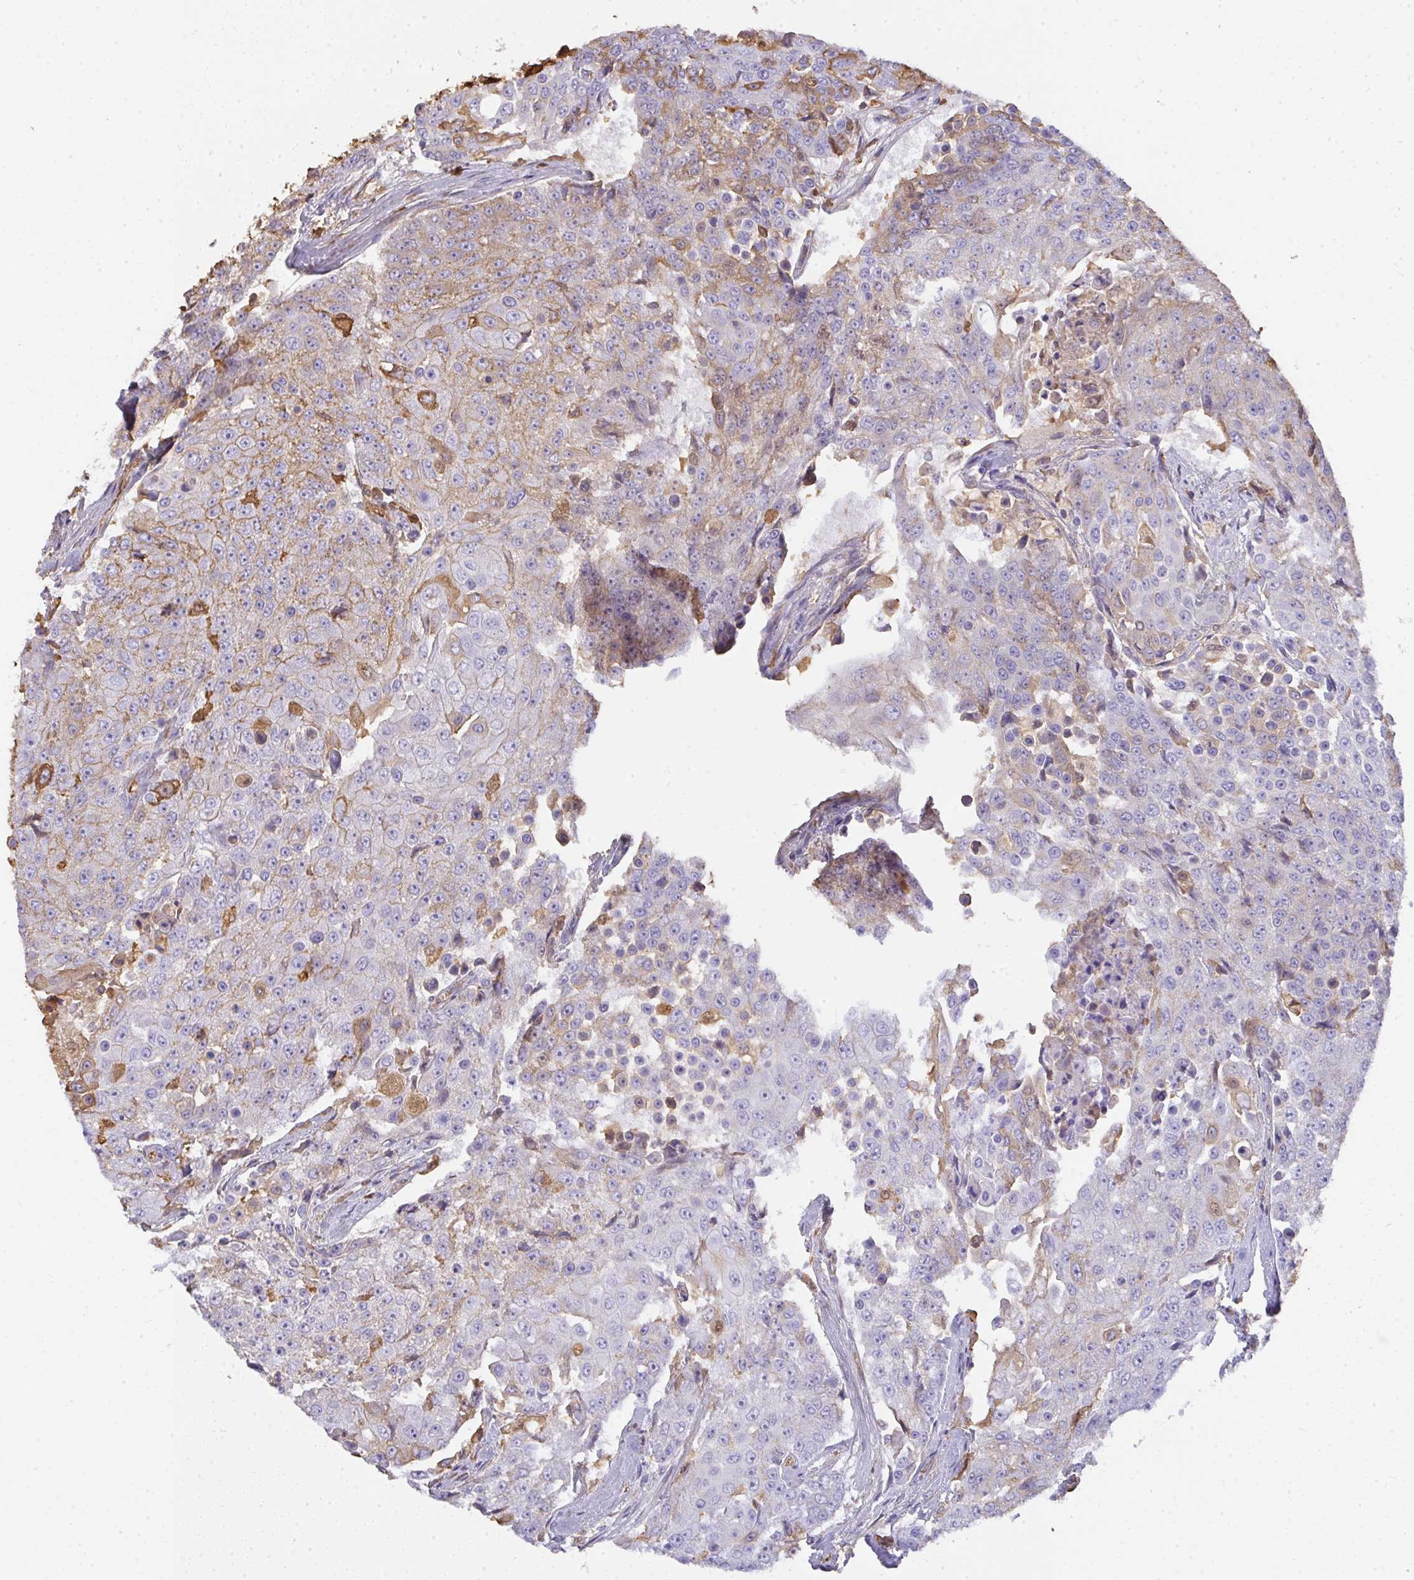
{"staining": {"intensity": "moderate", "quantity": "<25%", "location": "cytoplasmic/membranous"}, "tissue": "urothelial cancer", "cell_type": "Tumor cells", "image_type": "cancer", "snomed": [{"axis": "morphology", "description": "Urothelial carcinoma, High grade"}, {"axis": "topography", "description": "Urinary bladder"}], "caption": "Tumor cells display moderate cytoplasmic/membranous positivity in about <25% of cells in urothelial cancer.", "gene": "SMYD5", "patient": {"sex": "female", "age": 63}}